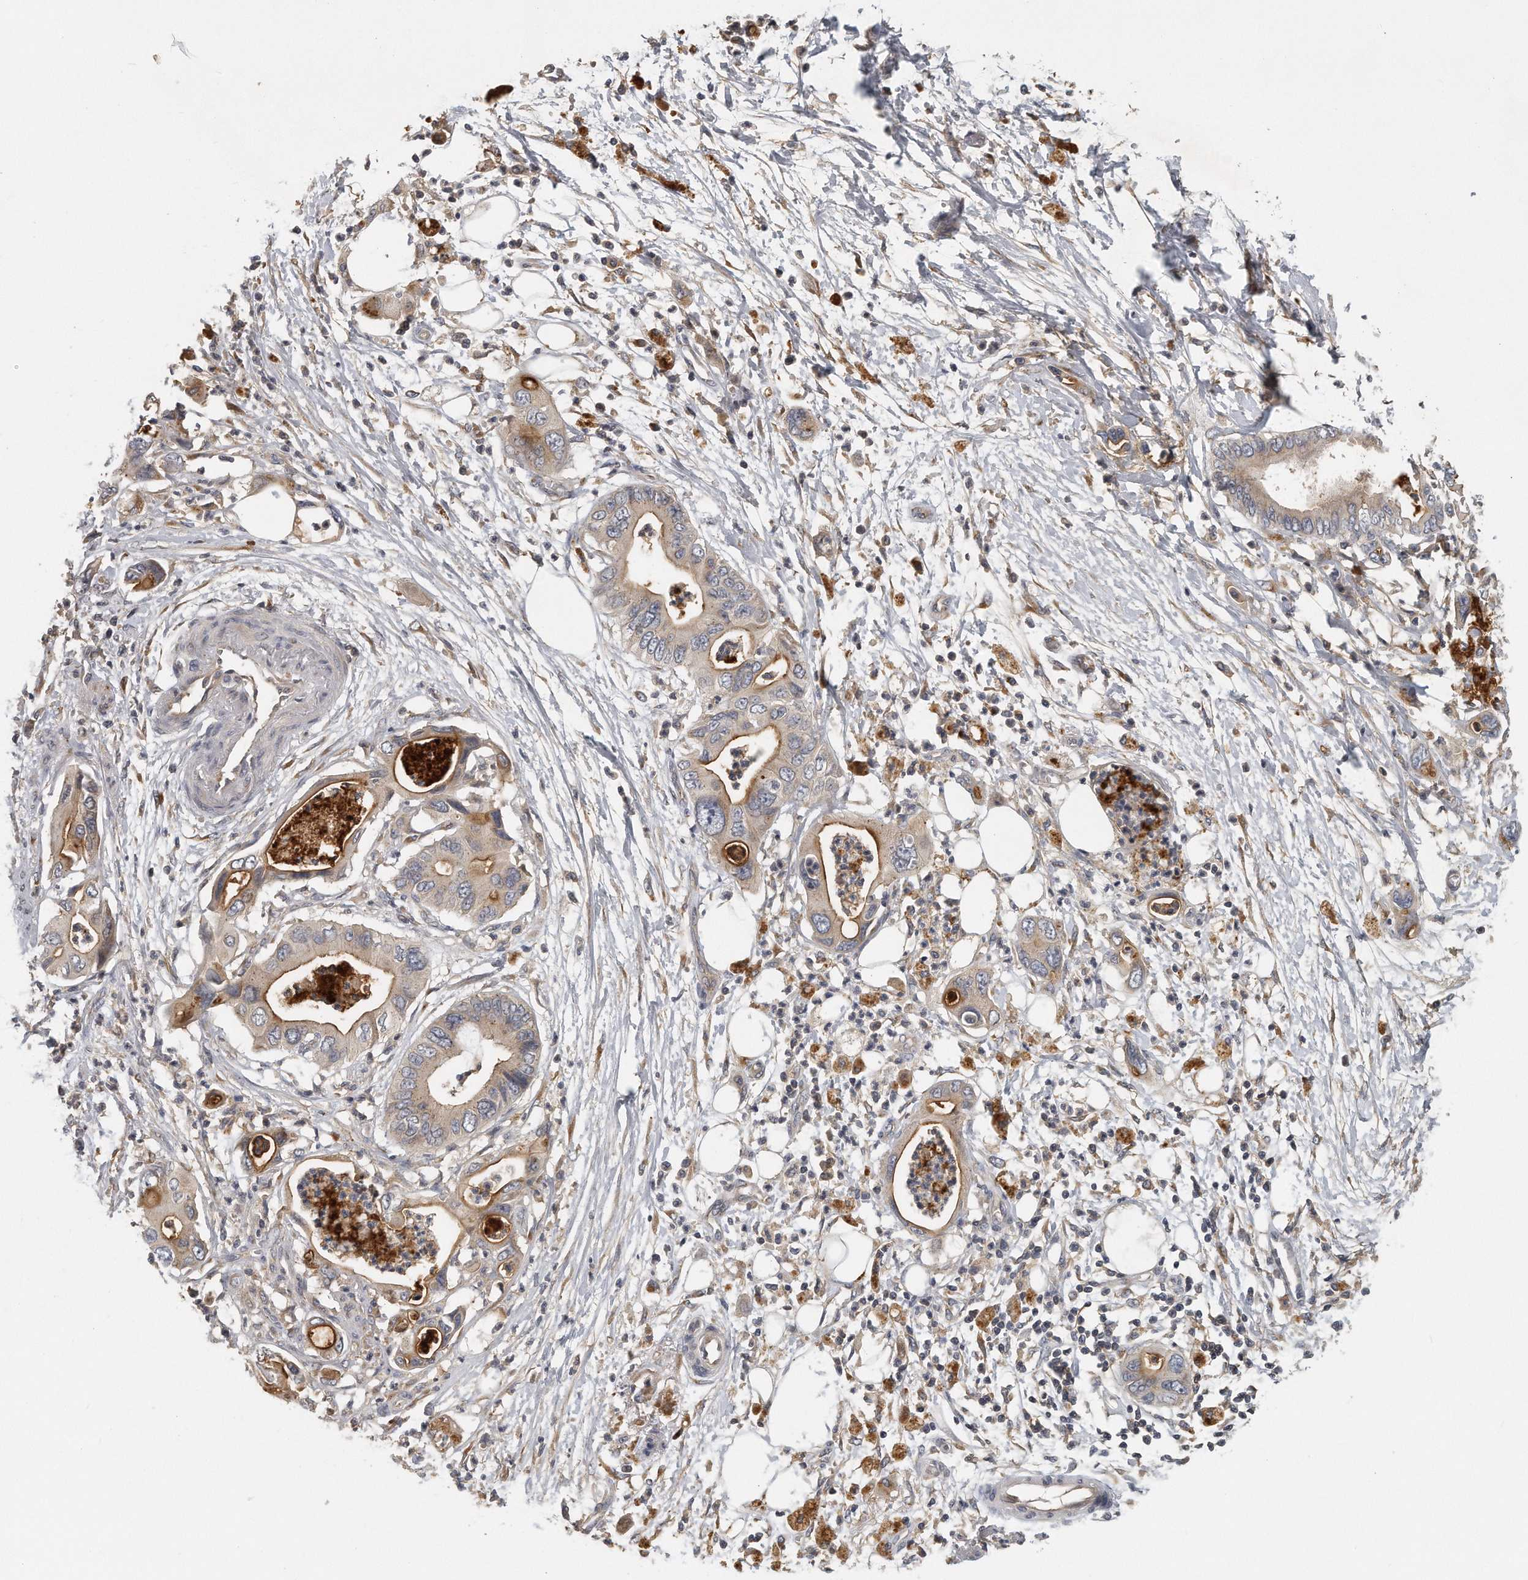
{"staining": {"intensity": "moderate", "quantity": "<25%", "location": "cytoplasmic/membranous"}, "tissue": "pancreatic cancer", "cell_type": "Tumor cells", "image_type": "cancer", "snomed": [{"axis": "morphology", "description": "Adenocarcinoma, NOS"}, {"axis": "topography", "description": "Pancreas"}], "caption": "Adenocarcinoma (pancreatic) stained for a protein shows moderate cytoplasmic/membranous positivity in tumor cells. The protein of interest is stained brown, and the nuclei are stained in blue (DAB (3,3'-diaminobenzidine) IHC with brightfield microscopy, high magnification).", "gene": "TRAPPC14", "patient": {"sex": "male", "age": 66}}